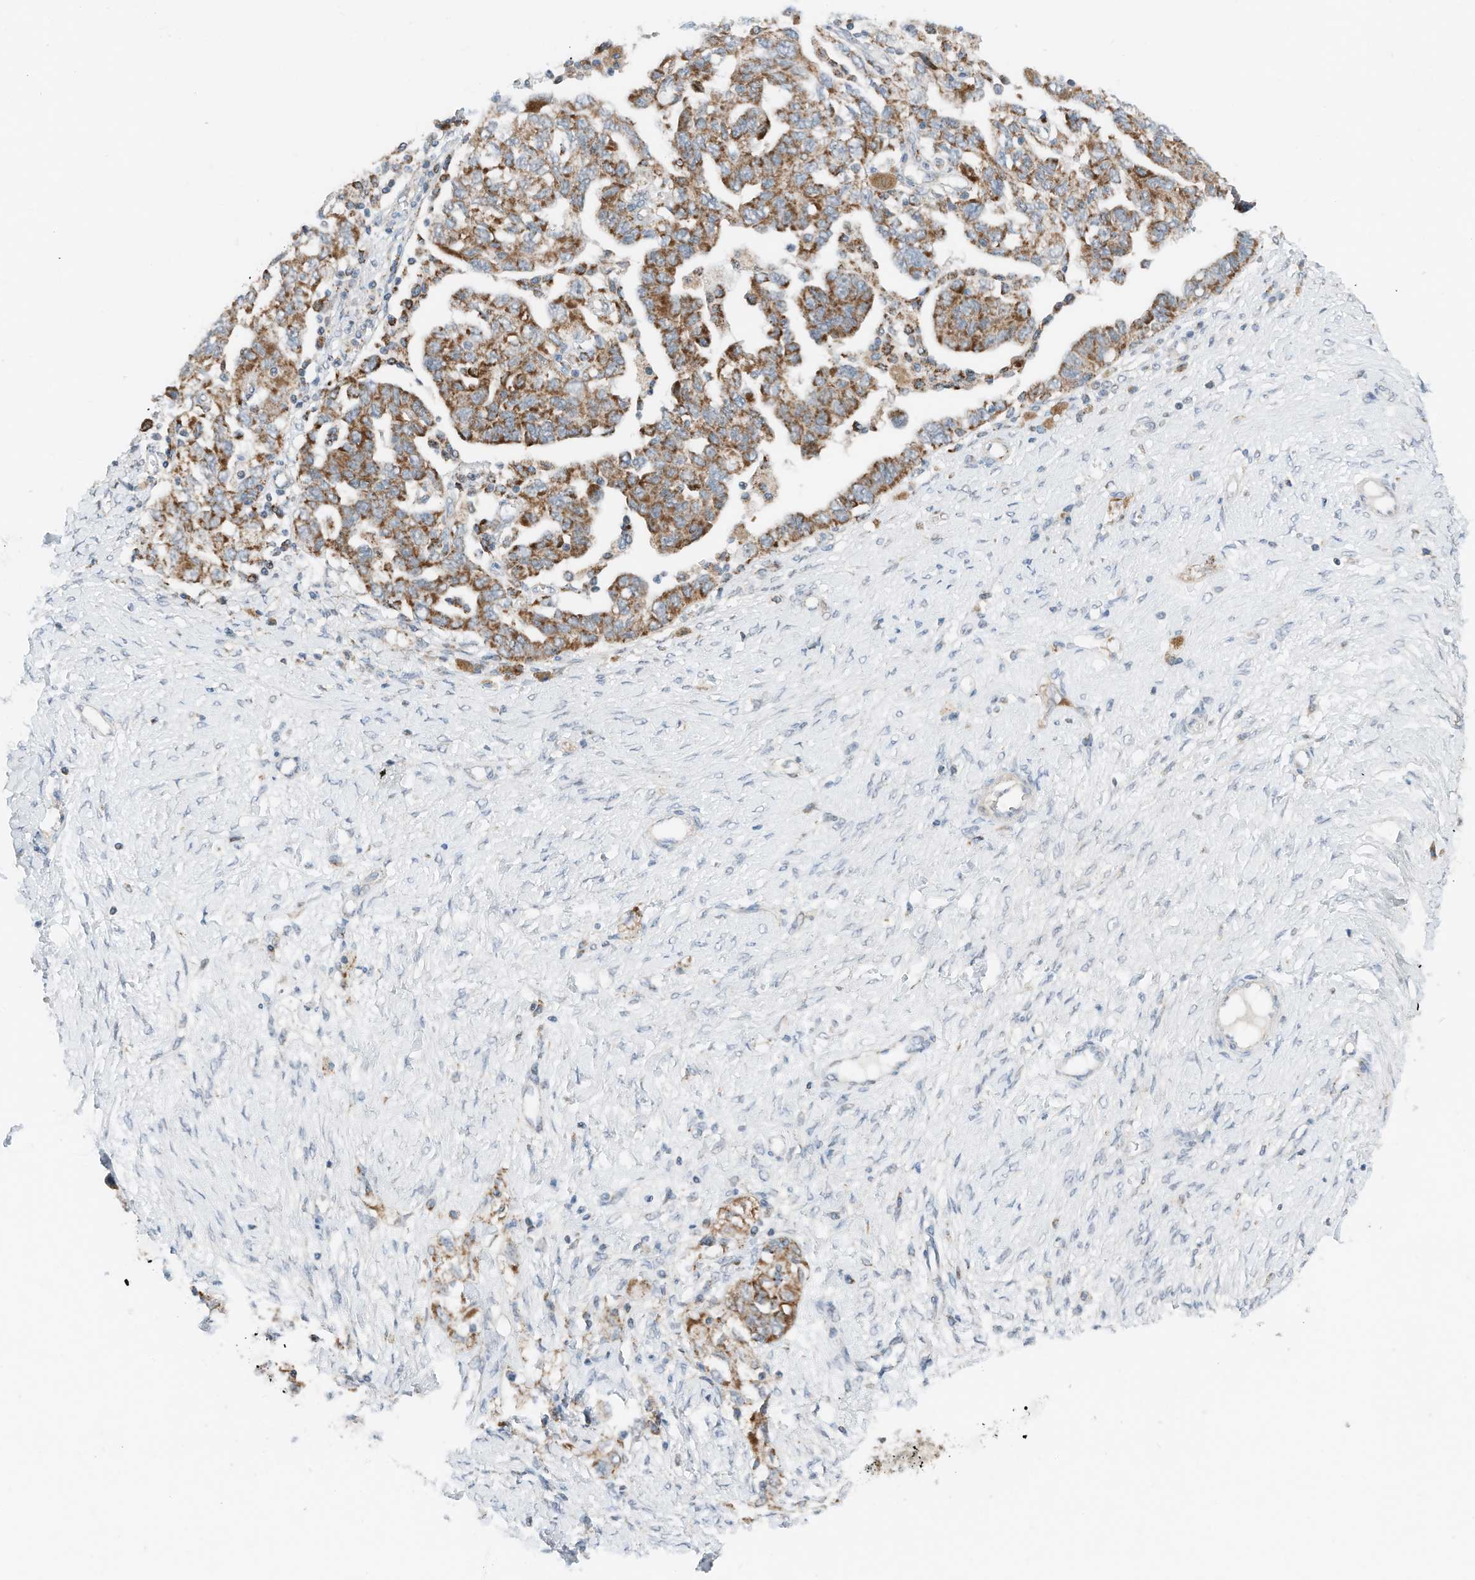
{"staining": {"intensity": "strong", "quantity": ">75%", "location": "cytoplasmic/membranous"}, "tissue": "ovarian cancer", "cell_type": "Tumor cells", "image_type": "cancer", "snomed": [{"axis": "morphology", "description": "Carcinoma, NOS"}, {"axis": "morphology", "description": "Cystadenocarcinoma, serous, NOS"}, {"axis": "topography", "description": "Ovary"}], "caption": "Tumor cells reveal high levels of strong cytoplasmic/membranous staining in about >75% of cells in human ovarian carcinoma.", "gene": "RMND1", "patient": {"sex": "female", "age": 69}}